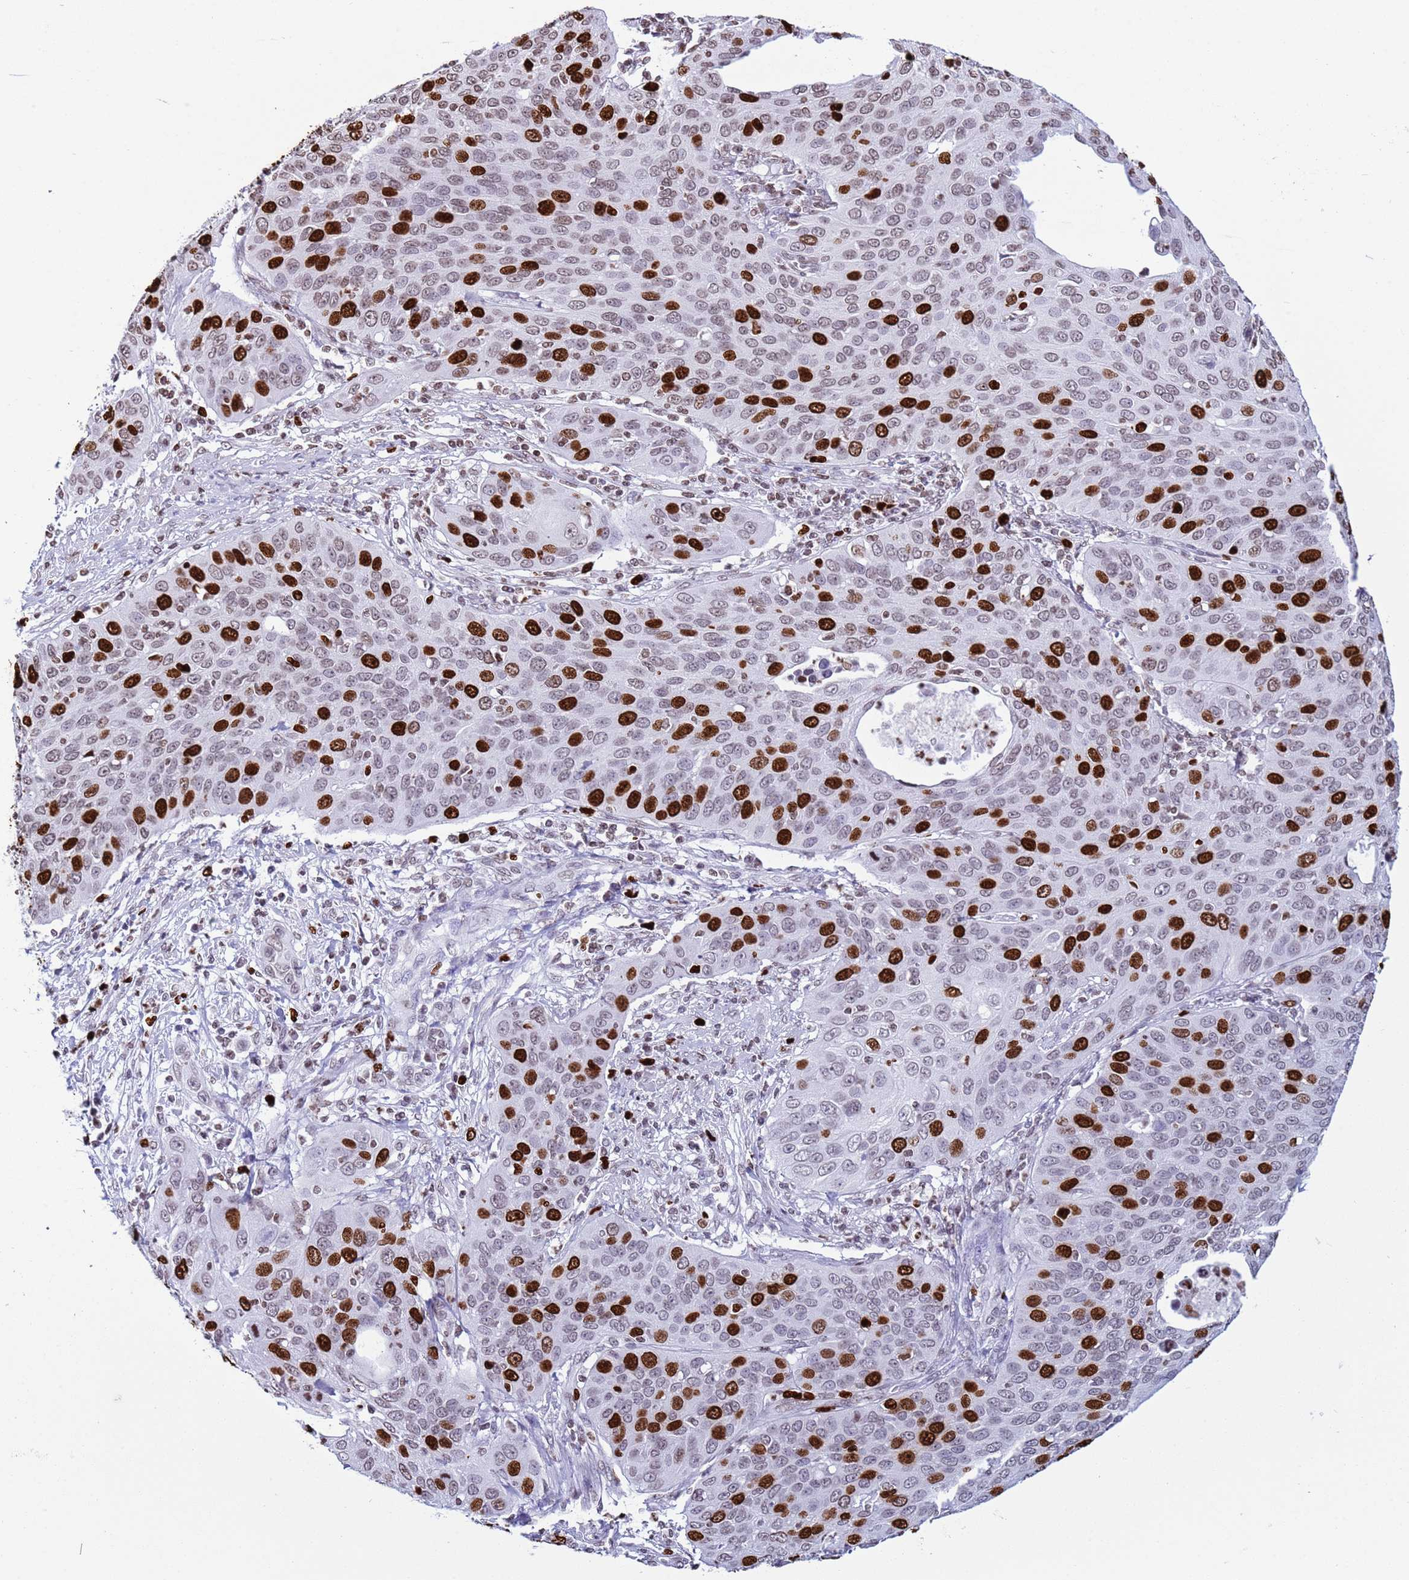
{"staining": {"intensity": "strong", "quantity": "25%-75%", "location": "nuclear"}, "tissue": "cervical cancer", "cell_type": "Tumor cells", "image_type": "cancer", "snomed": [{"axis": "morphology", "description": "Squamous cell carcinoma, NOS"}, {"axis": "topography", "description": "Cervix"}], "caption": "A brown stain highlights strong nuclear positivity of a protein in human squamous cell carcinoma (cervical) tumor cells. (DAB (3,3'-diaminobenzidine) = brown stain, brightfield microscopy at high magnification).", "gene": "H4C8", "patient": {"sex": "female", "age": 36}}